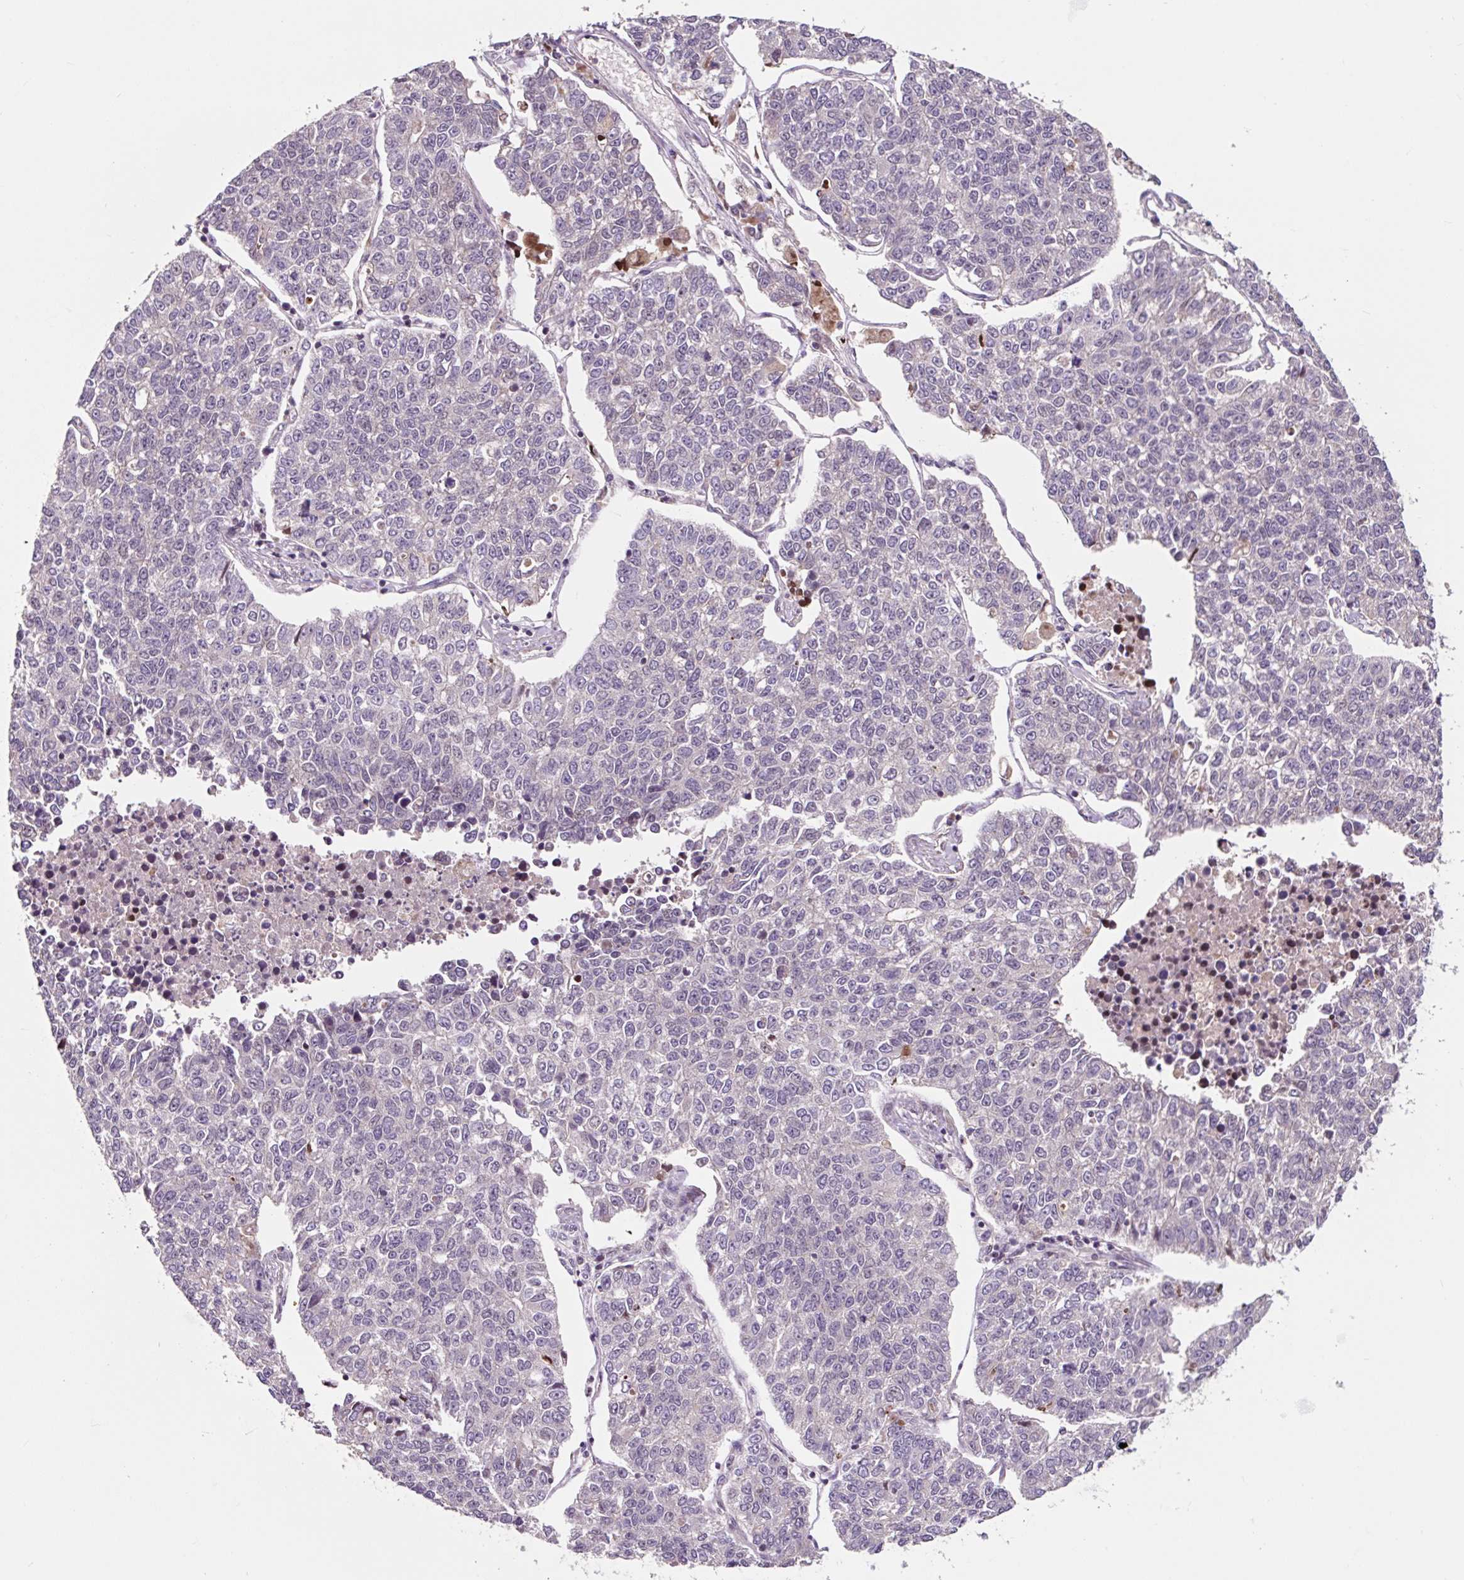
{"staining": {"intensity": "negative", "quantity": "none", "location": "none"}, "tissue": "lung cancer", "cell_type": "Tumor cells", "image_type": "cancer", "snomed": [{"axis": "morphology", "description": "Adenocarcinoma, NOS"}, {"axis": "topography", "description": "Lung"}], "caption": "A high-resolution image shows IHC staining of lung cancer (adenocarcinoma), which displays no significant staining in tumor cells. (DAB (3,3'-diaminobenzidine) IHC visualized using brightfield microscopy, high magnification).", "gene": "MMS19", "patient": {"sex": "male", "age": 49}}